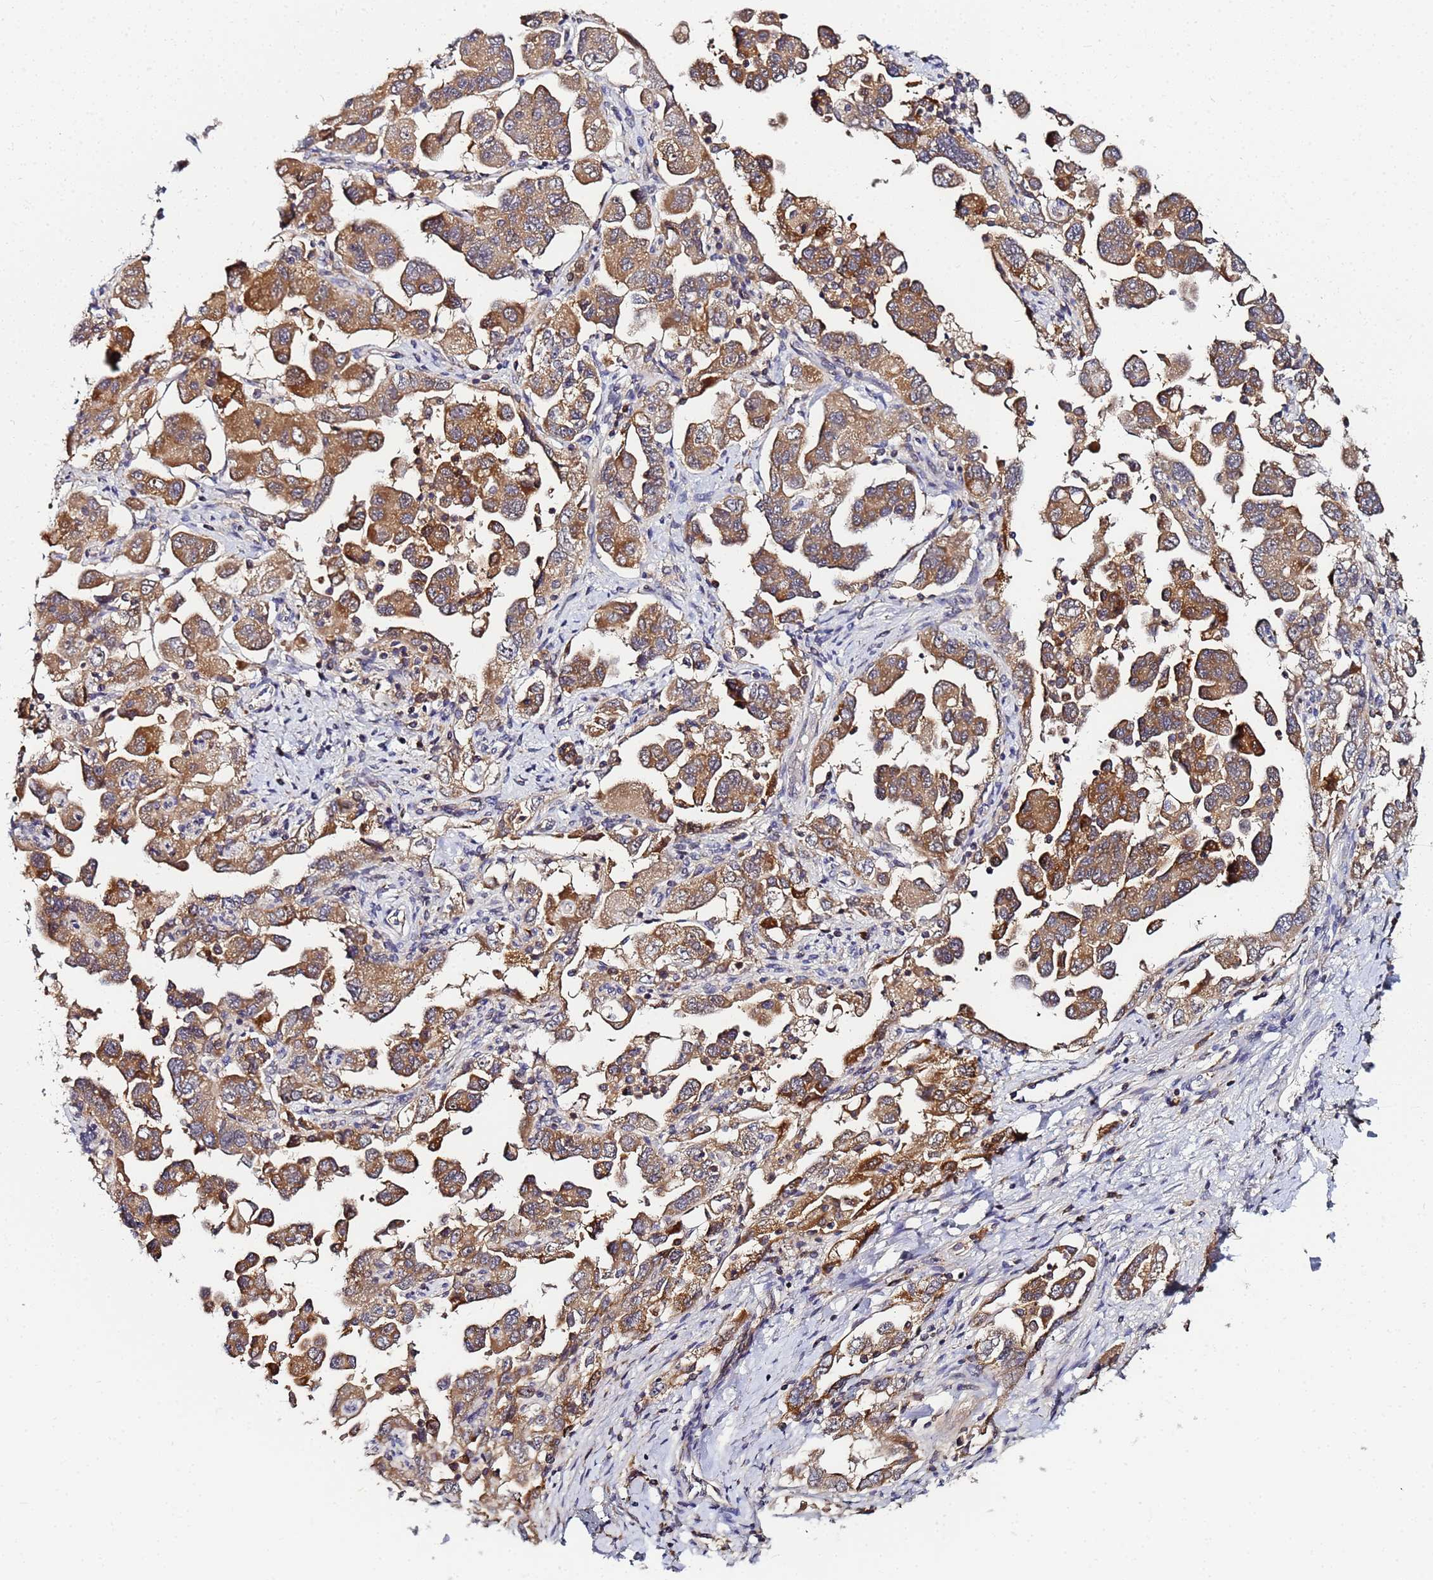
{"staining": {"intensity": "moderate", "quantity": ">75%", "location": "cytoplasmic/membranous"}, "tissue": "ovarian cancer", "cell_type": "Tumor cells", "image_type": "cancer", "snomed": [{"axis": "morphology", "description": "Carcinoma, NOS"}, {"axis": "morphology", "description": "Cystadenocarcinoma, serous, NOS"}, {"axis": "topography", "description": "Ovary"}], "caption": "This is a micrograph of immunohistochemistry staining of ovarian carcinoma, which shows moderate staining in the cytoplasmic/membranous of tumor cells.", "gene": "CCDC127", "patient": {"sex": "female", "age": 69}}